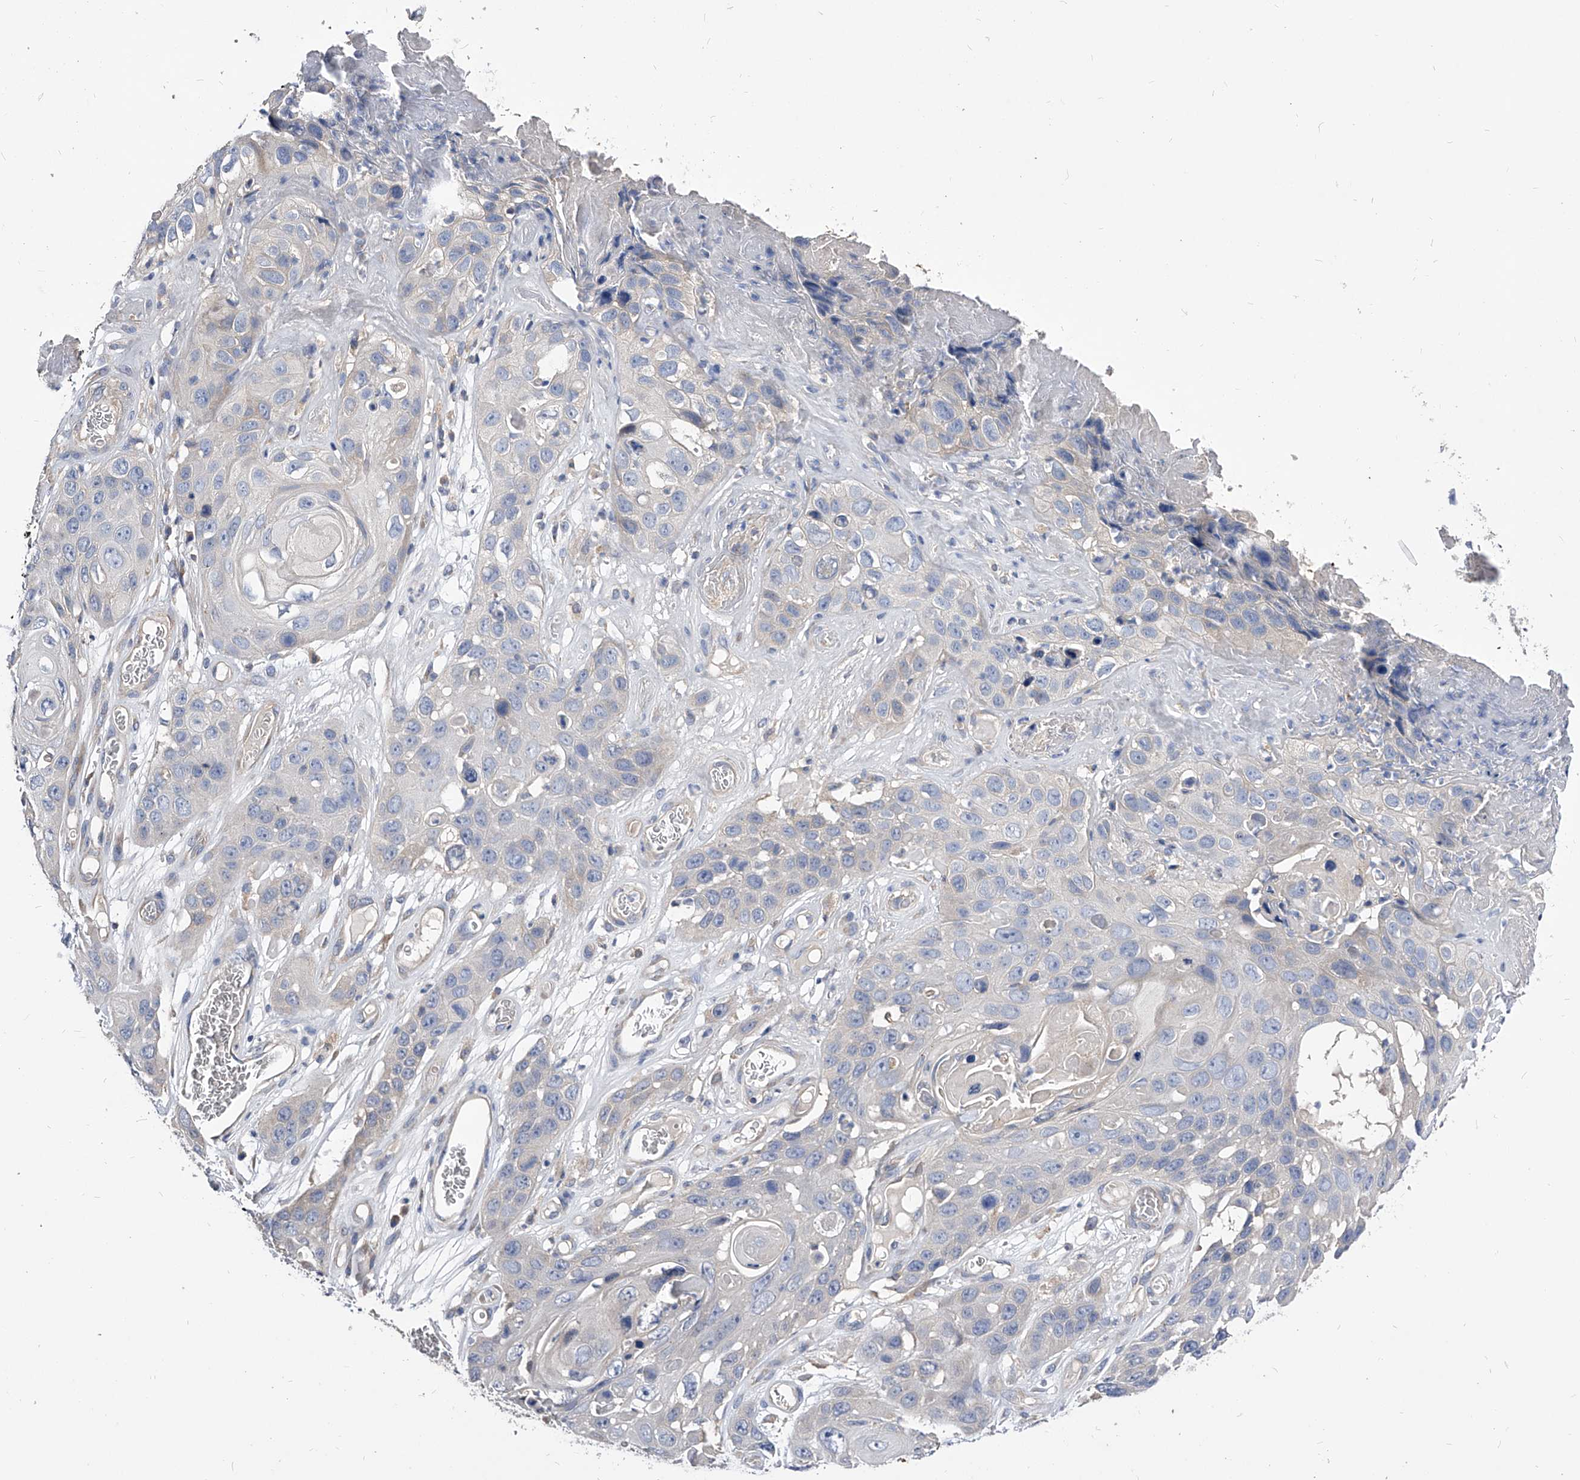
{"staining": {"intensity": "weak", "quantity": "<25%", "location": "cytoplasmic/membranous"}, "tissue": "skin cancer", "cell_type": "Tumor cells", "image_type": "cancer", "snomed": [{"axis": "morphology", "description": "Squamous cell carcinoma, NOS"}, {"axis": "topography", "description": "Skin"}], "caption": "Skin cancer was stained to show a protein in brown. There is no significant staining in tumor cells.", "gene": "ARL4C", "patient": {"sex": "male", "age": 55}}